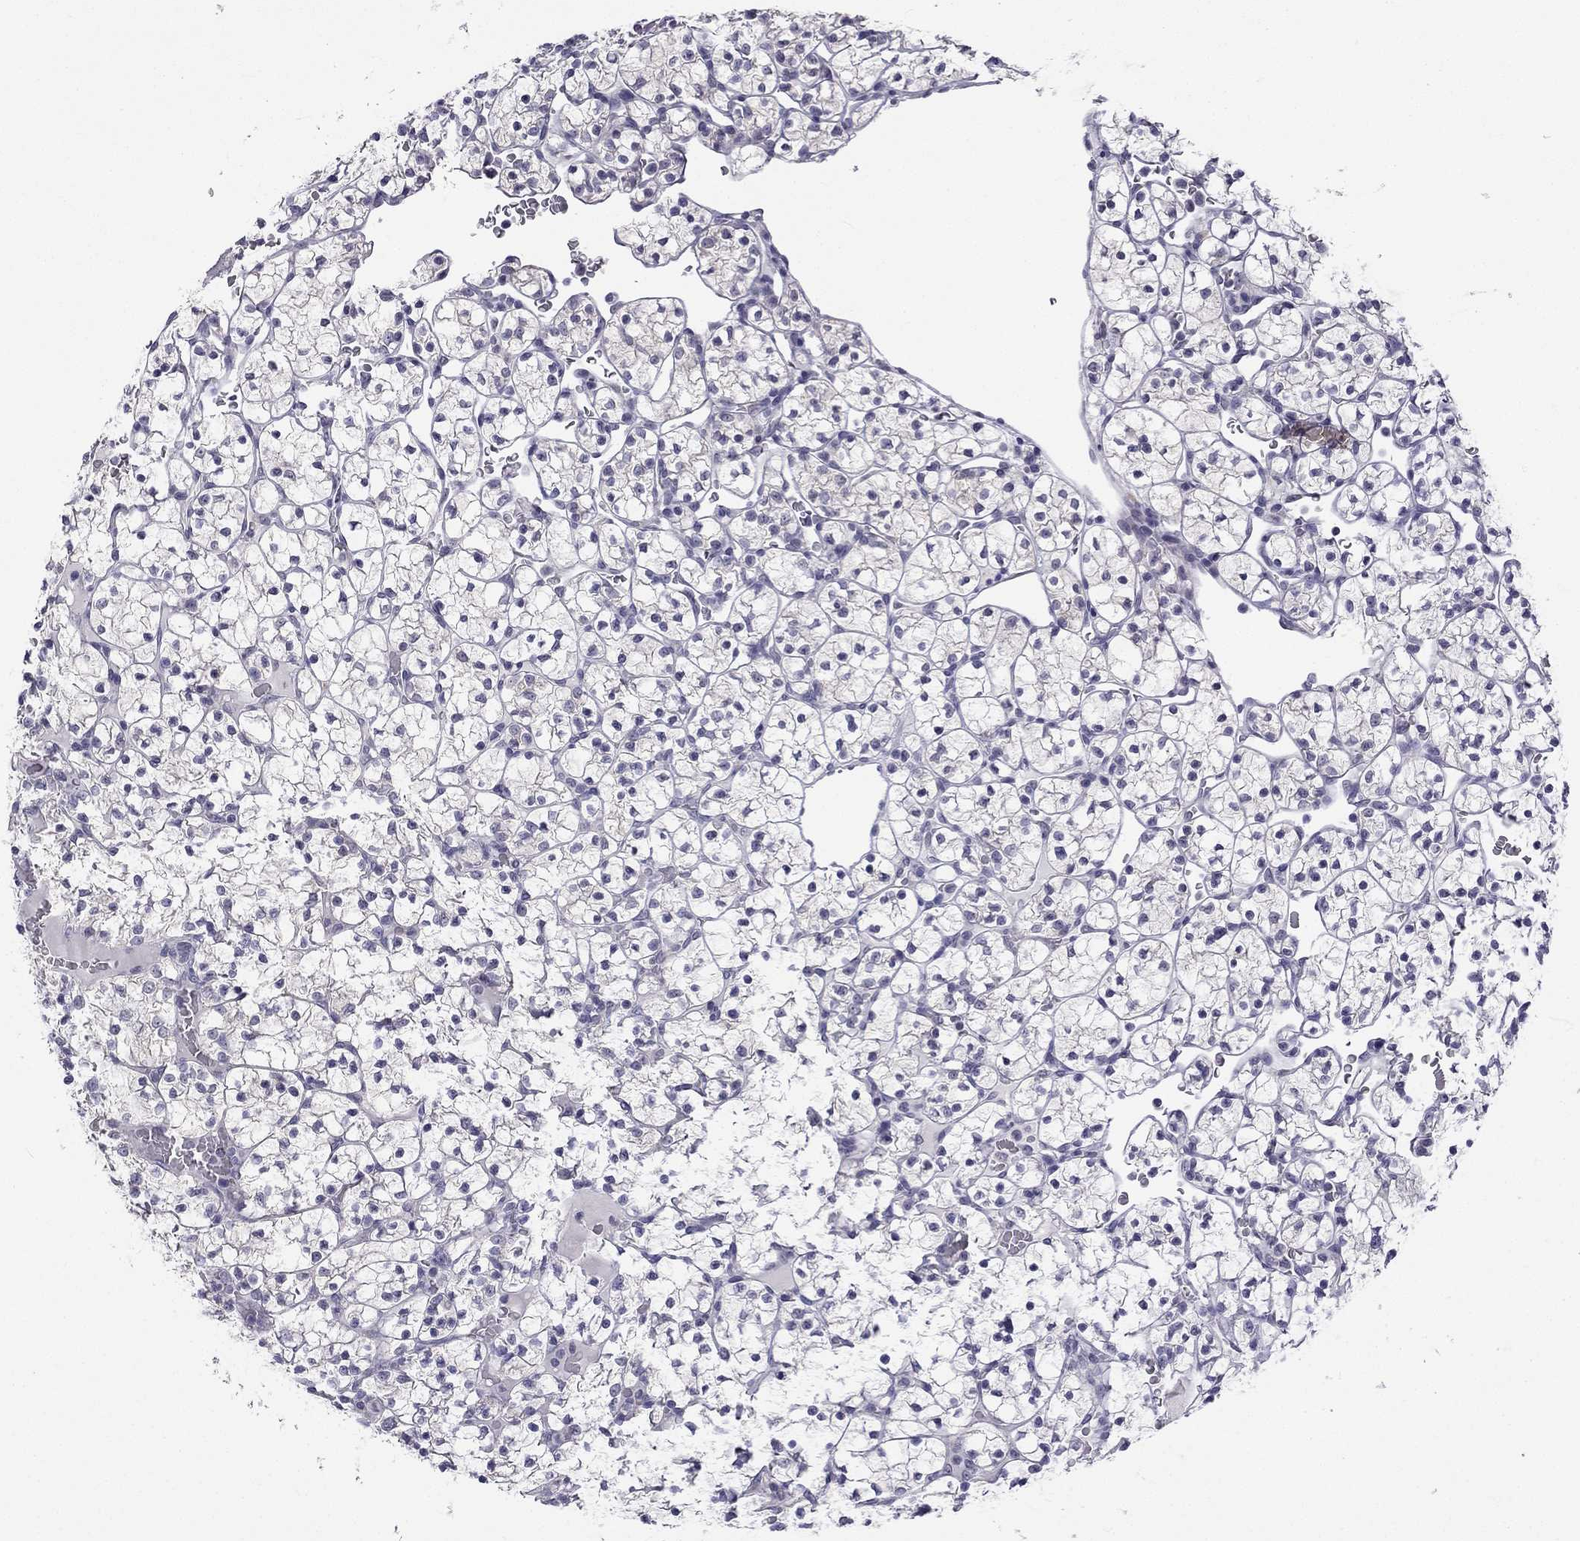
{"staining": {"intensity": "negative", "quantity": "none", "location": "none"}, "tissue": "renal cancer", "cell_type": "Tumor cells", "image_type": "cancer", "snomed": [{"axis": "morphology", "description": "Adenocarcinoma, NOS"}, {"axis": "topography", "description": "Kidney"}], "caption": "This histopathology image is of adenocarcinoma (renal) stained with IHC to label a protein in brown with the nuclei are counter-stained blue. There is no positivity in tumor cells. (Brightfield microscopy of DAB IHC at high magnification).", "gene": "C5orf49", "patient": {"sex": "female", "age": 89}}